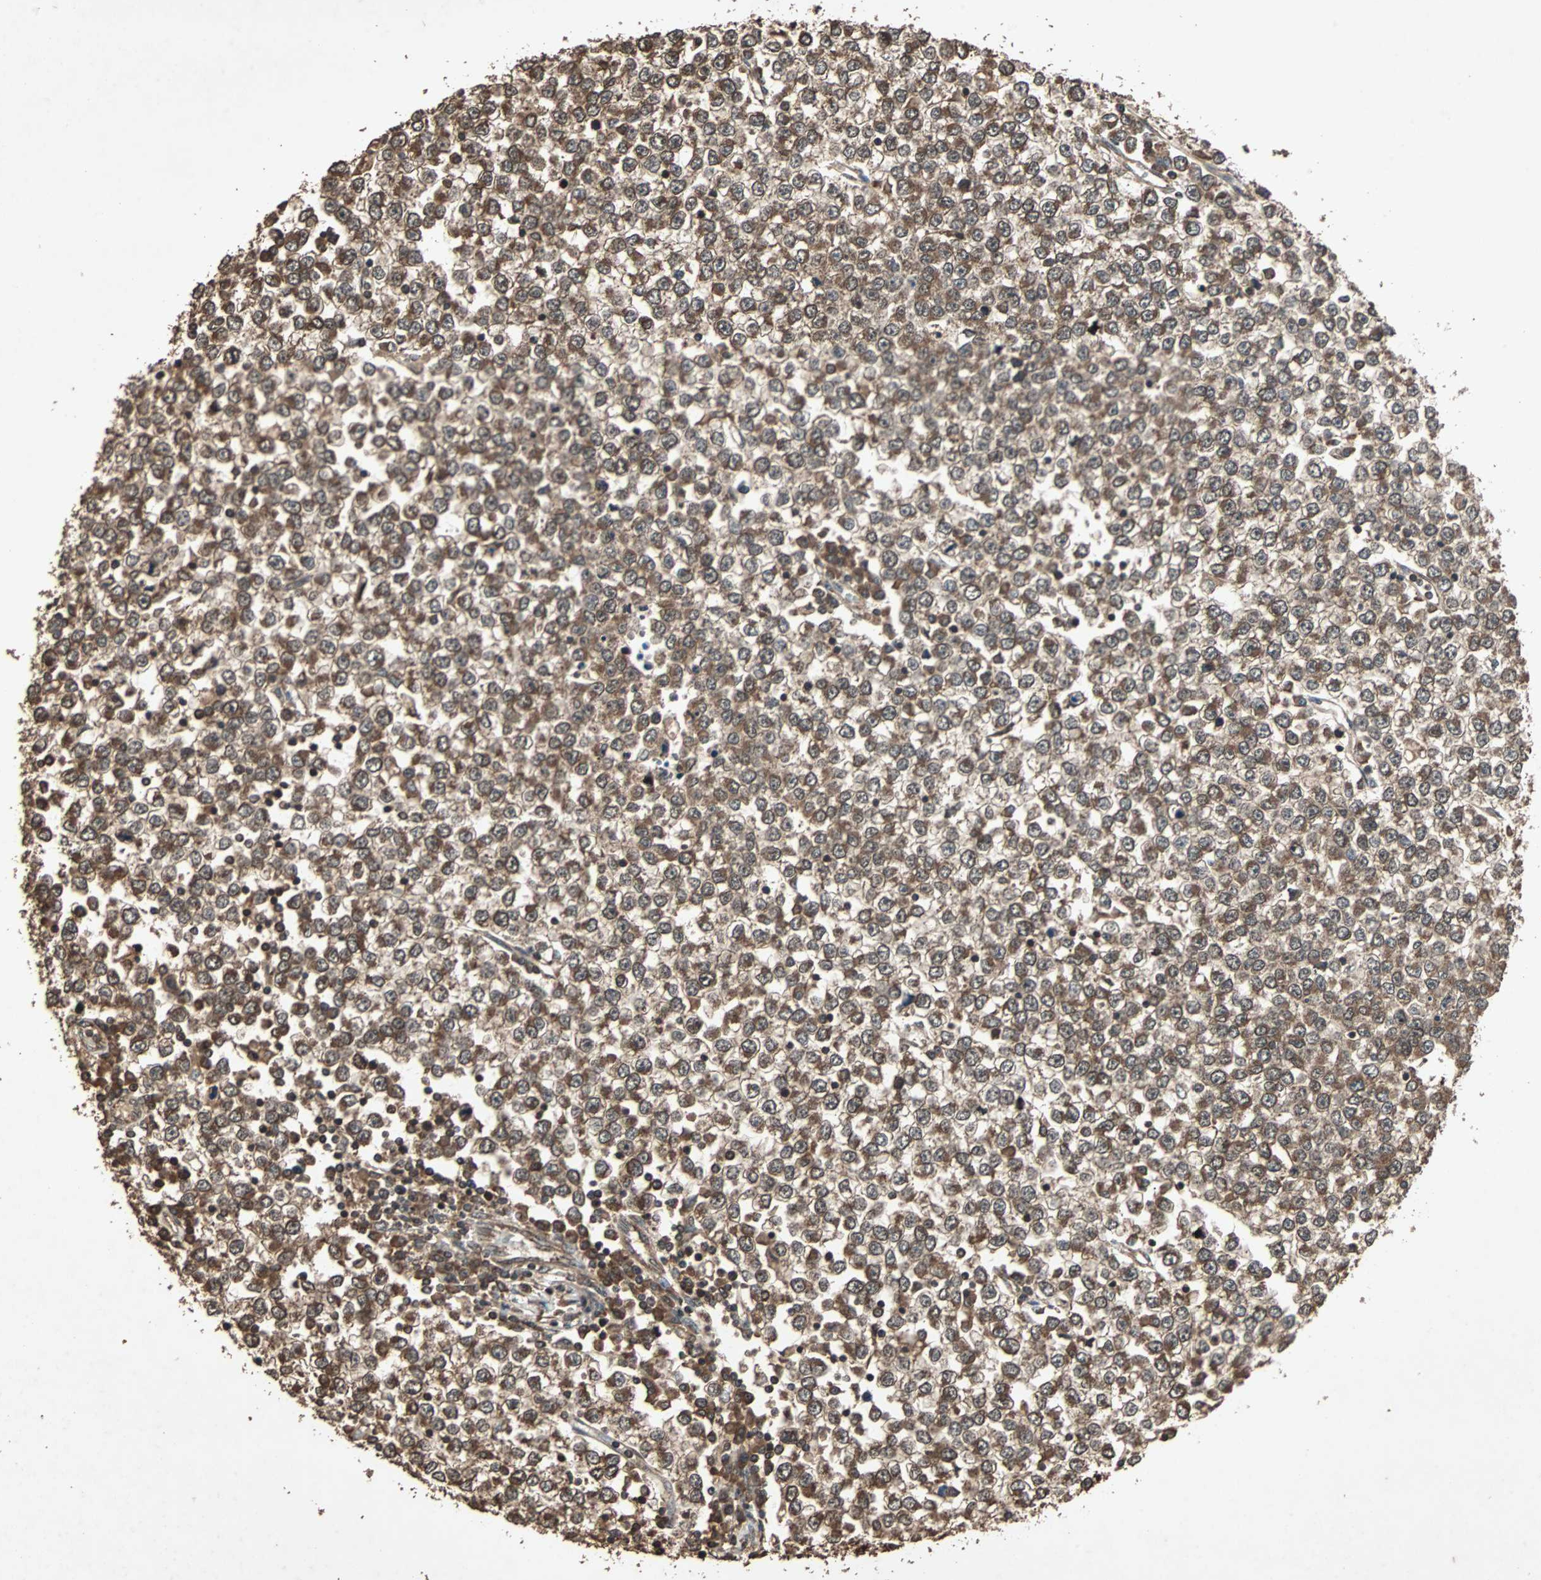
{"staining": {"intensity": "moderate", "quantity": ">75%", "location": "cytoplasmic/membranous"}, "tissue": "testis cancer", "cell_type": "Tumor cells", "image_type": "cancer", "snomed": [{"axis": "morphology", "description": "Seminoma, NOS"}, {"axis": "topography", "description": "Testis"}], "caption": "Immunohistochemical staining of human testis cancer (seminoma) demonstrates medium levels of moderate cytoplasmic/membranous protein expression in about >75% of tumor cells.", "gene": "LAMTOR5", "patient": {"sex": "male", "age": 65}}